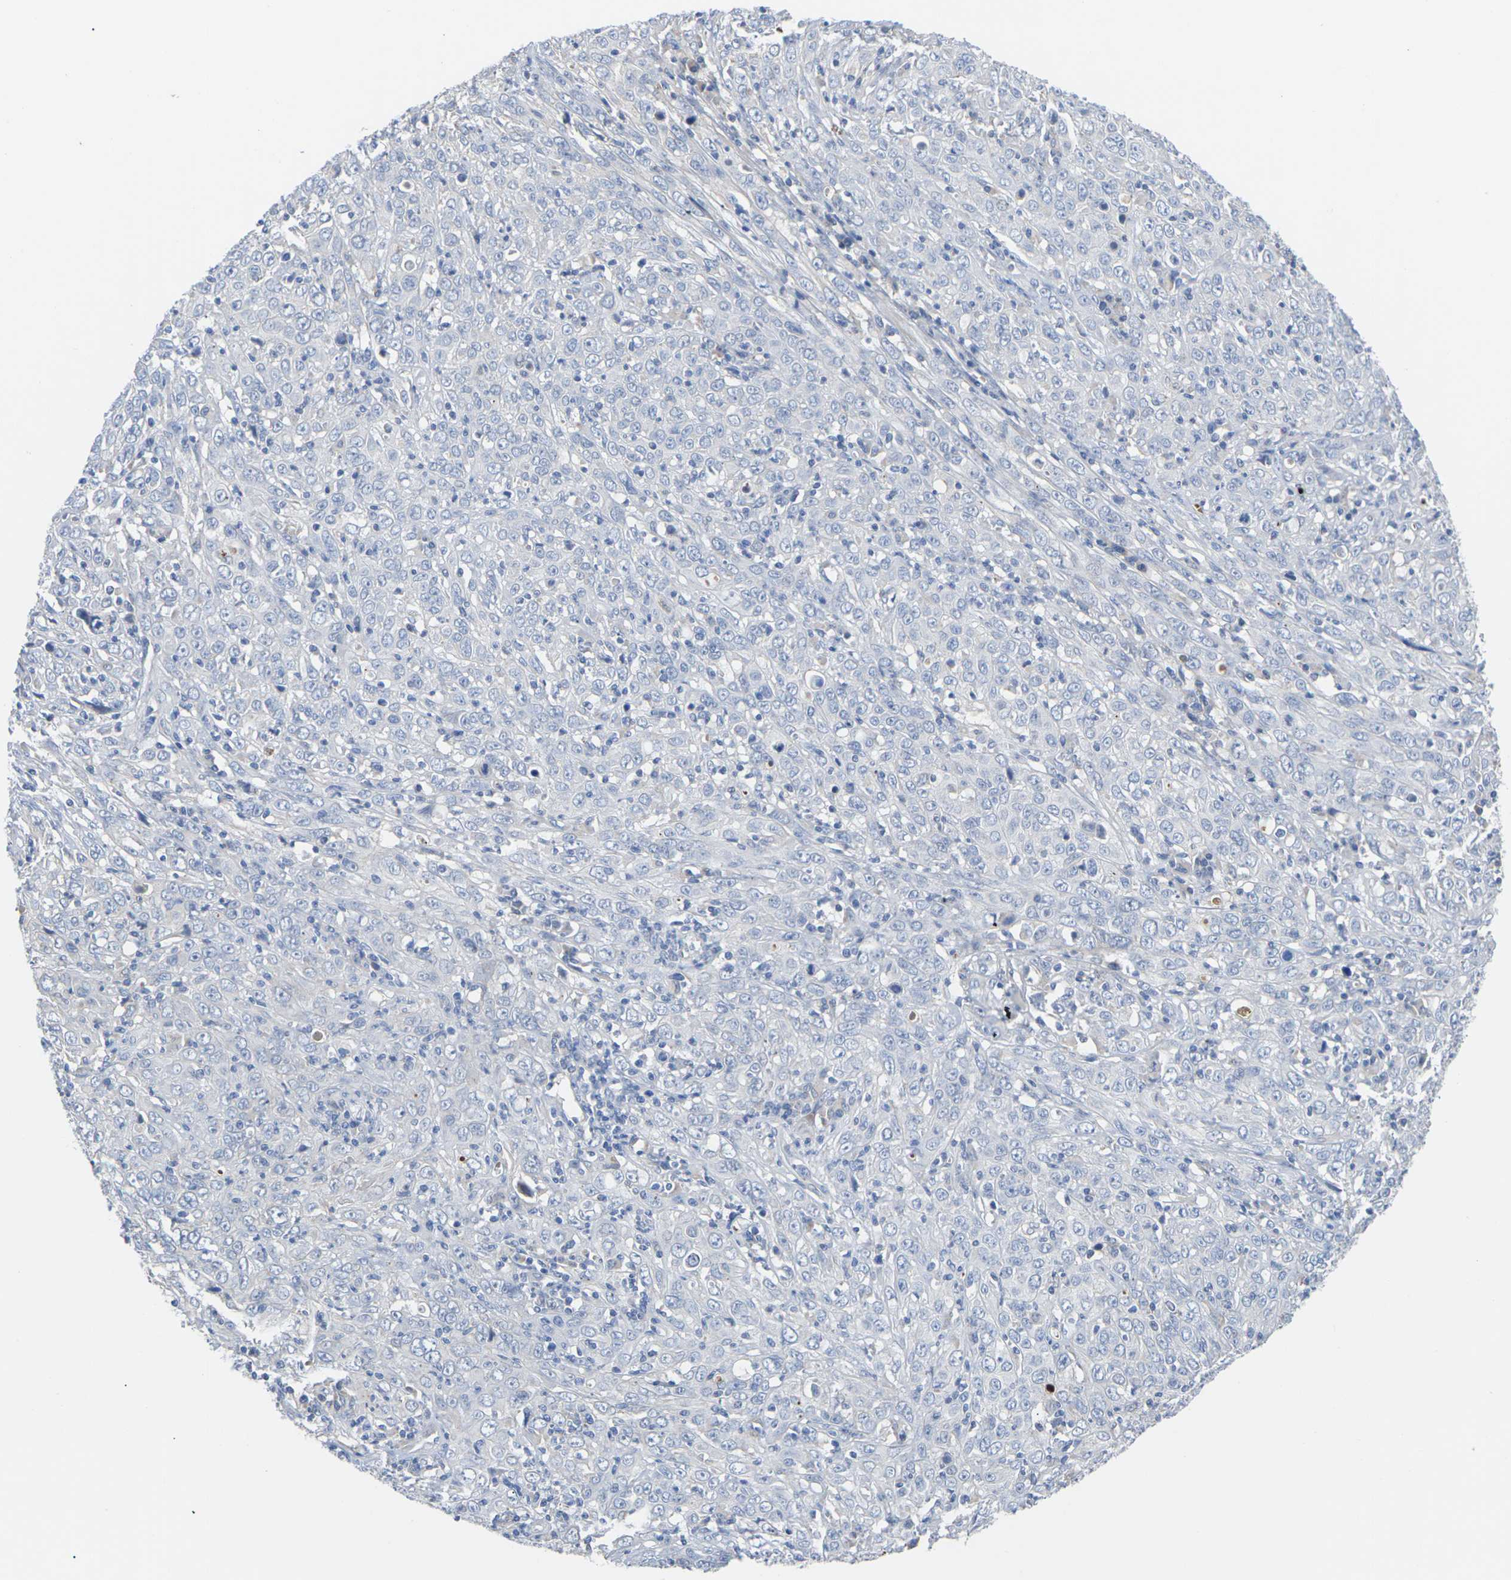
{"staining": {"intensity": "negative", "quantity": "none", "location": "none"}, "tissue": "cervical cancer", "cell_type": "Tumor cells", "image_type": "cancer", "snomed": [{"axis": "morphology", "description": "Squamous cell carcinoma, NOS"}, {"axis": "topography", "description": "Cervix"}], "caption": "The histopathology image exhibits no staining of tumor cells in cervical cancer.", "gene": "TMCO4", "patient": {"sex": "female", "age": 46}}